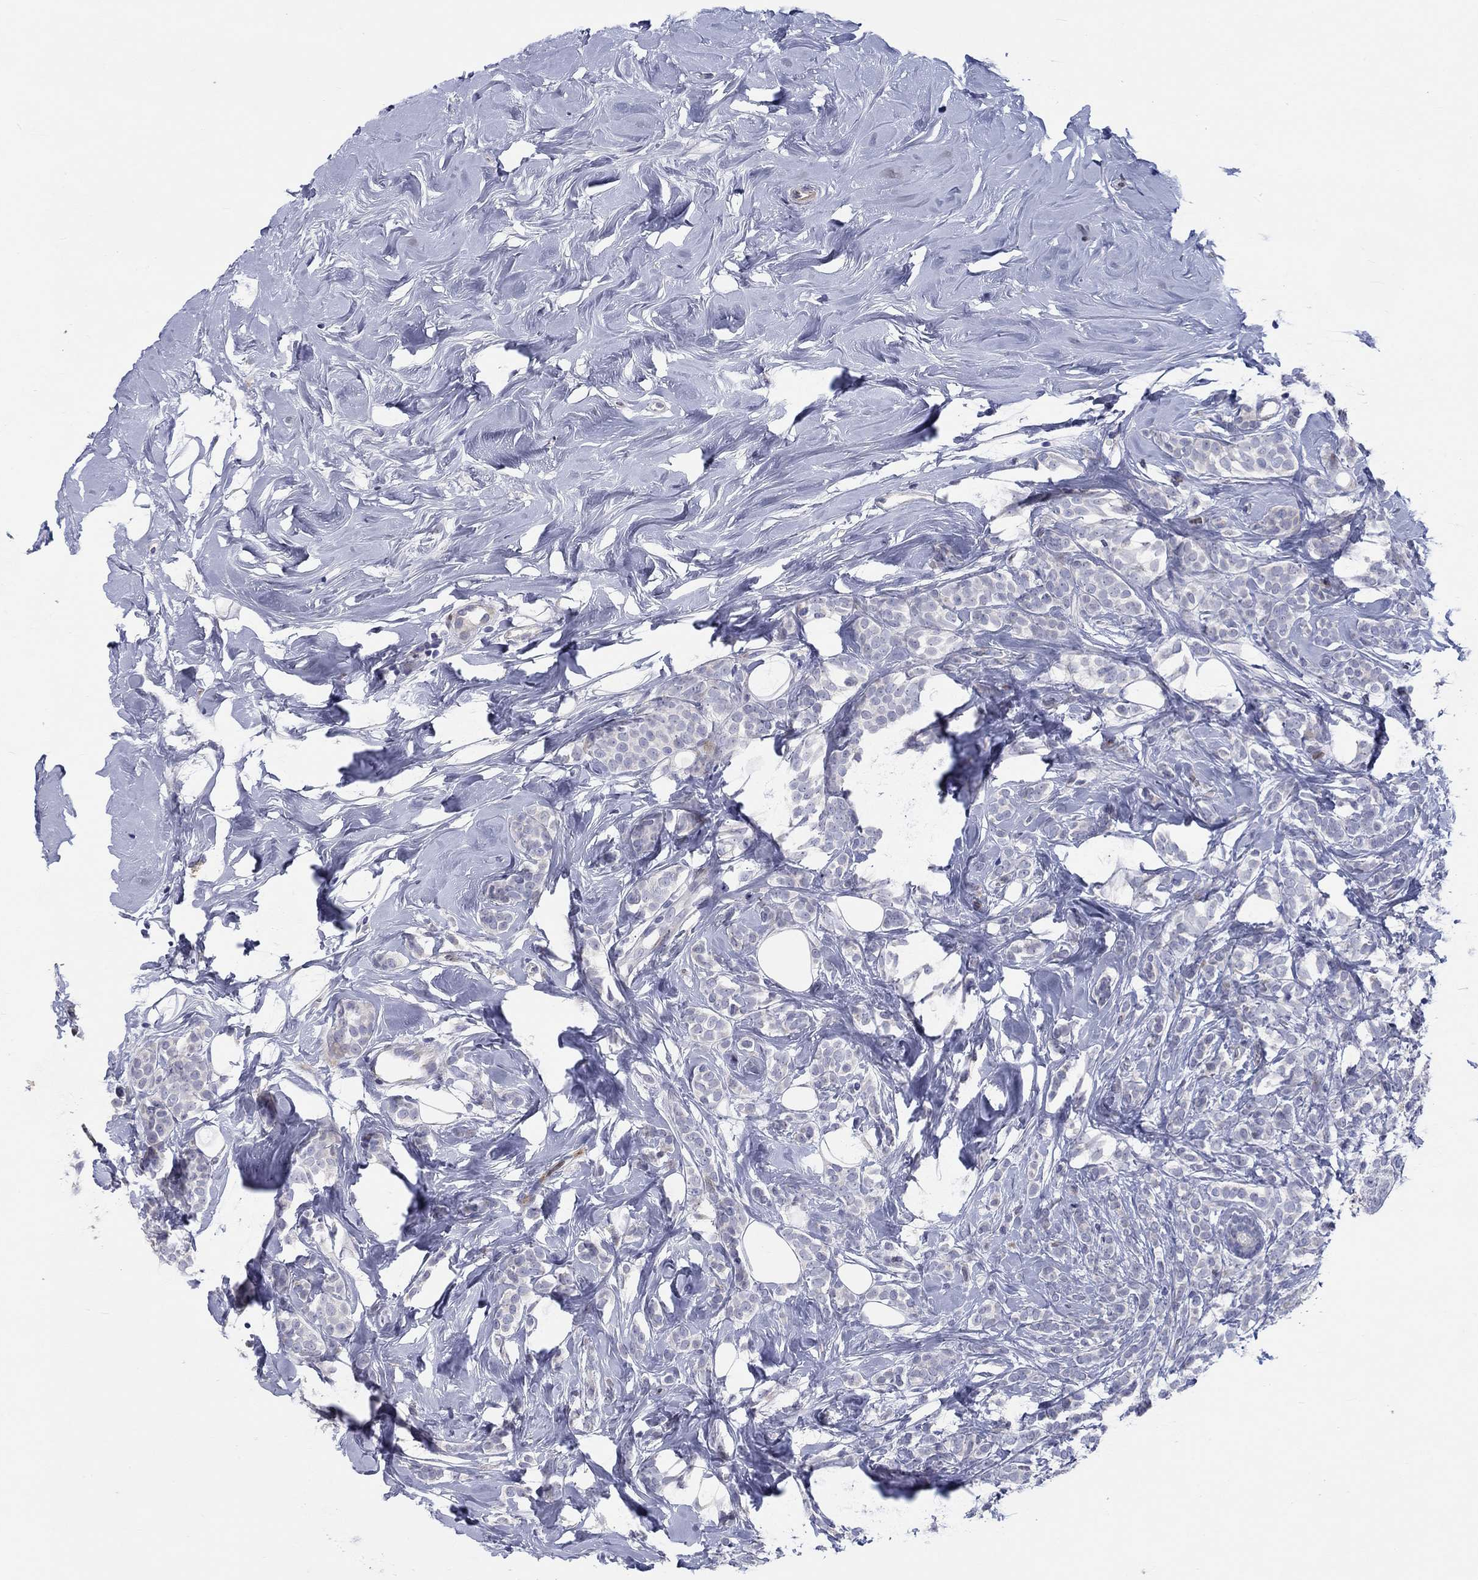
{"staining": {"intensity": "negative", "quantity": "none", "location": "none"}, "tissue": "breast cancer", "cell_type": "Tumor cells", "image_type": "cancer", "snomed": [{"axis": "morphology", "description": "Lobular carcinoma"}, {"axis": "topography", "description": "Breast"}], "caption": "DAB (3,3'-diaminobenzidine) immunohistochemical staining of breast cancer (lobular carcinoma) shows no significant positivity in tumor cells. (DAB (3,3'-diaminobenzidine) IHC with hematoxylin counter stain).", "gene": "ARHGAP36", "patient": {"sex": "female", "age": 49}}